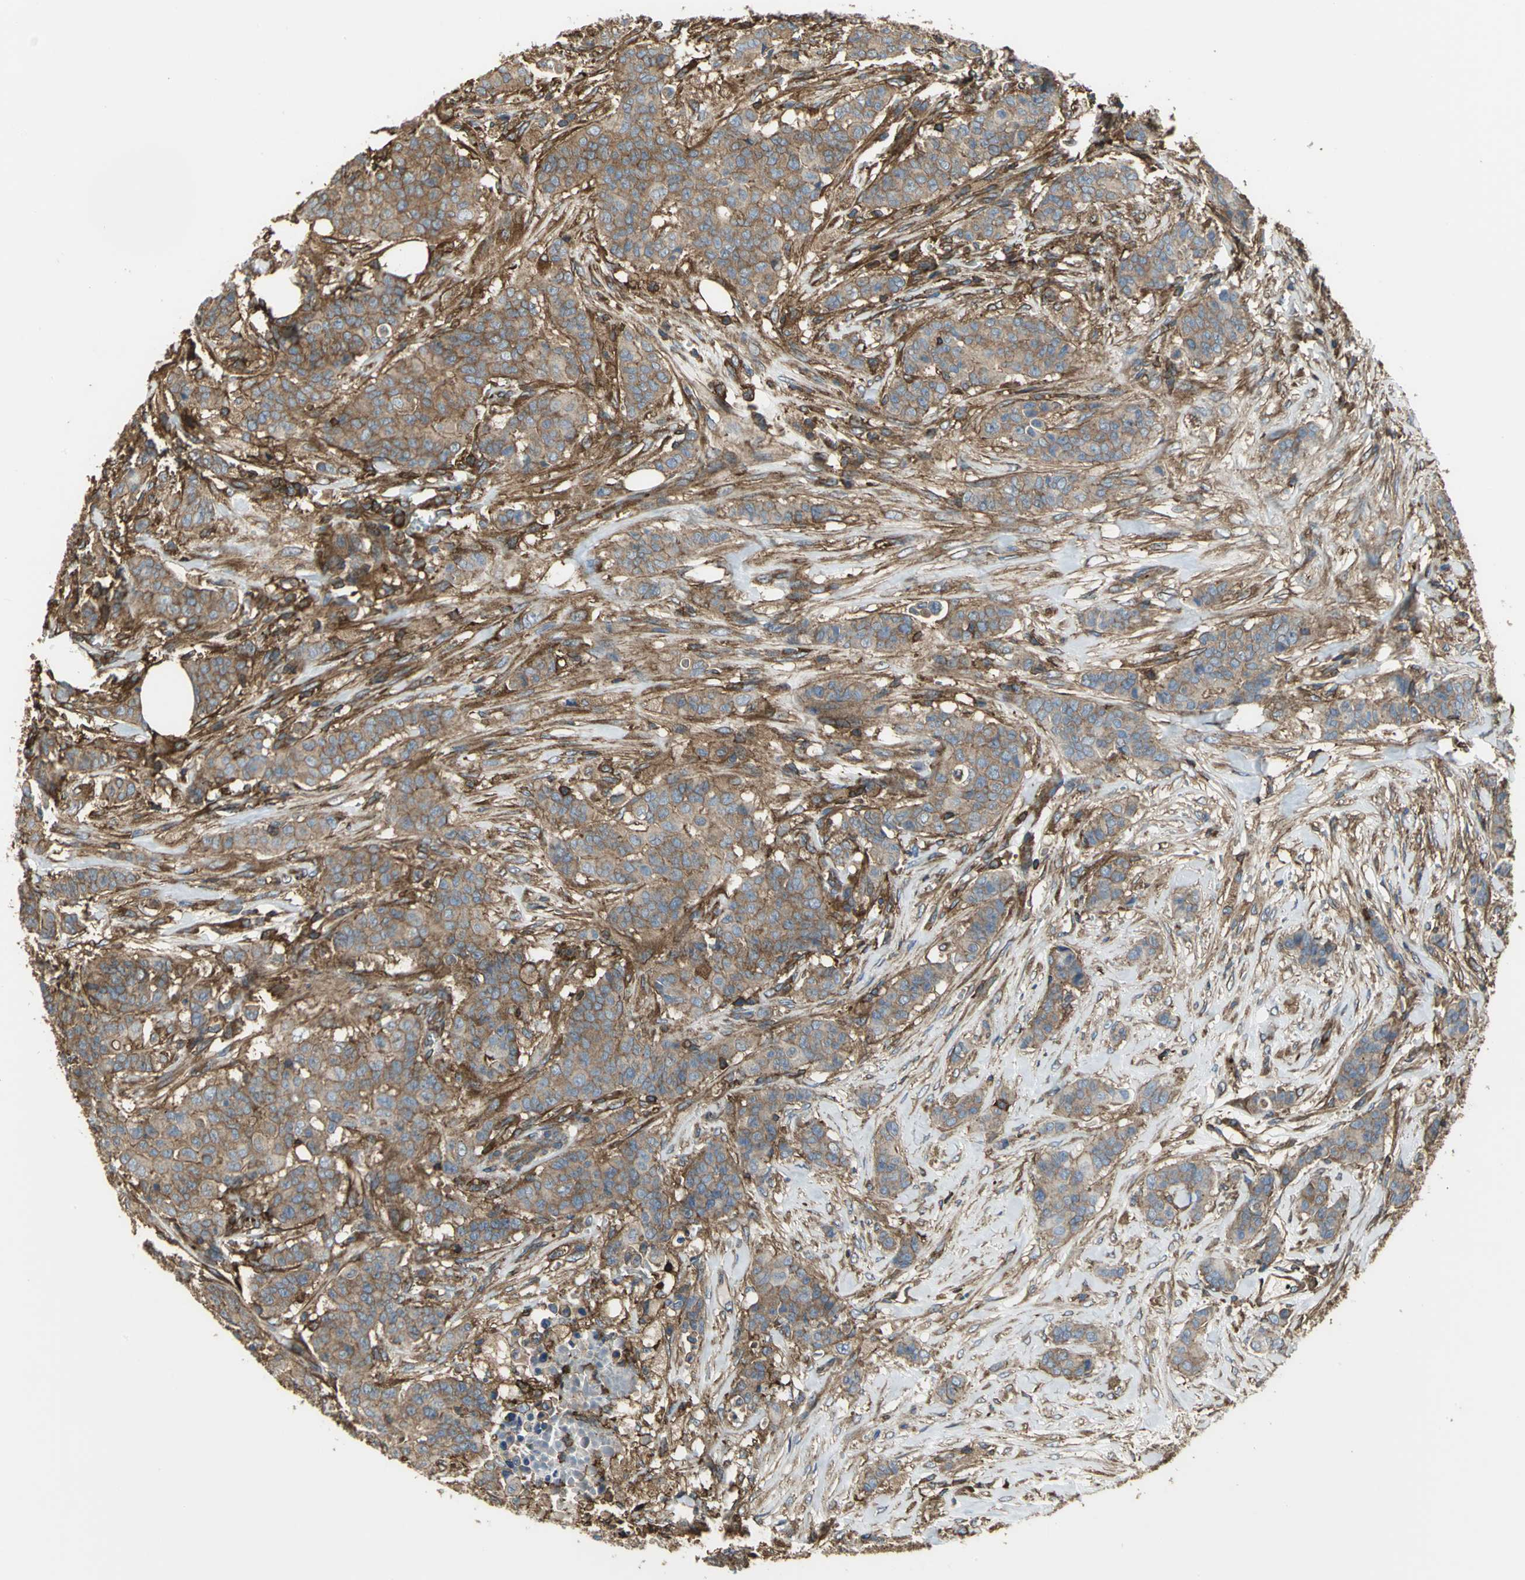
{"staining": {"intensity": "moderate", "quantity": ">75%", "location": "cytoplasmic/membranous"}, "tissue": "breast cancer", "cell_type": "Tumor cells", "image_type": "cancer", "snomed": [{"axis": "morphology", "description": "Duct carcinoma"}, {"axis": "topography", "description": "Breast"}], "caption": "The micrograph shows immunohistochemical staining of infiltrating ductal carcinoma (breast). There is moderate cytoplasmic/membranous staining is appreciated in about >75% of tumor cells. Nuclei are stained in blue.", "gene": "TLN1", "patient": {"sex": "female", "age": 40}}